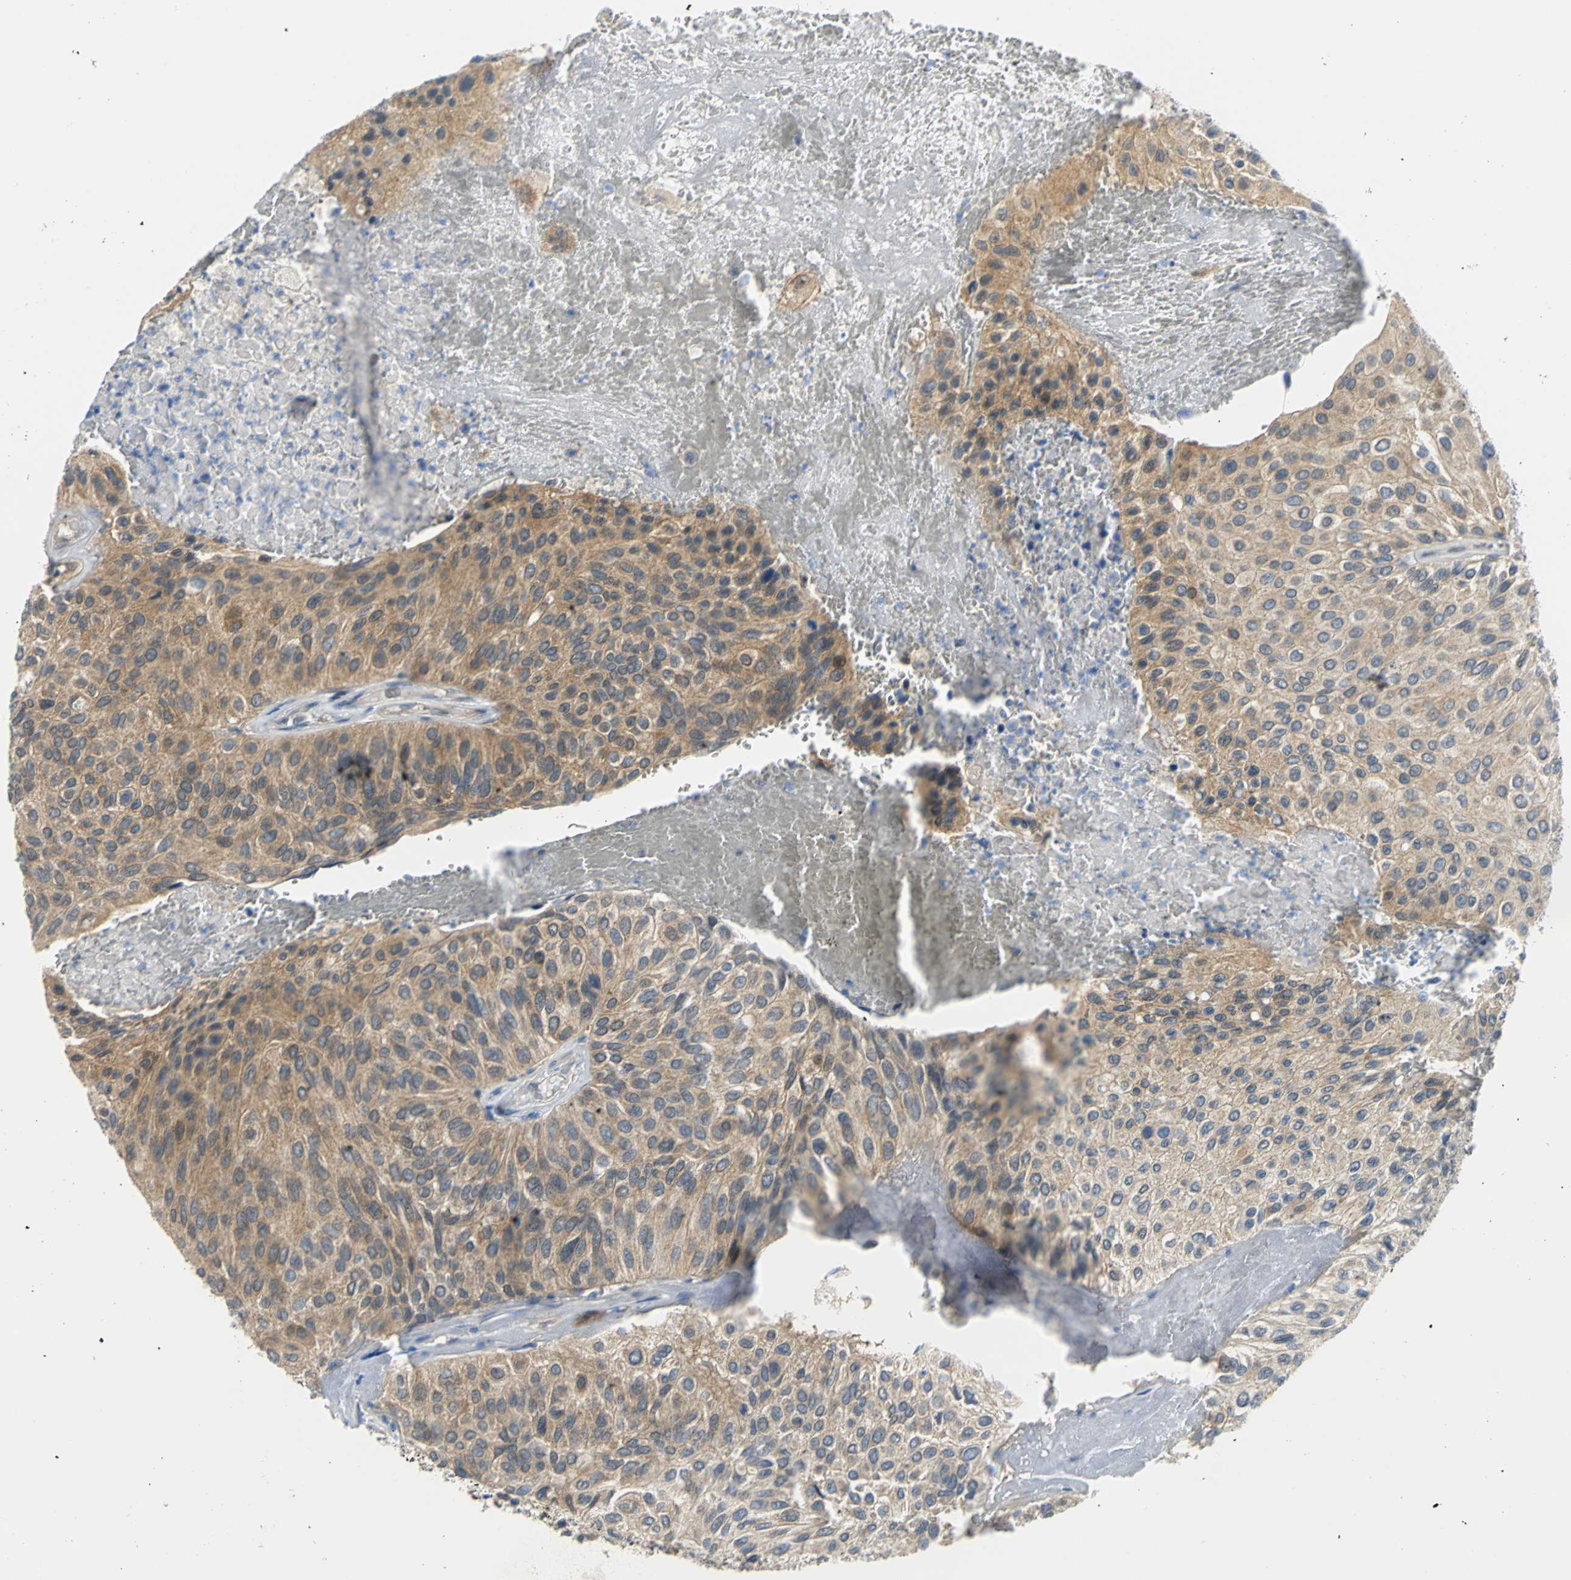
{"staining": {"intensity": "moderate", "quantity": ">75%", "location": "cytoplasmic/membranous"}, "tissue": "urothelial cancer", "cell_type": "Tumor cells", "image_type": "cancer", "snomed": [{"axis": "morphology", "description": "Urothelial carcinoma, High grade"}, {"axis": "topography", "description": "Urinary bladder"}], "caption": "A micrograph of human urothelial cancer stained for a protein reveals moderate cytoplasmic/membranous brown staining in tumor cells. Immunohistochemistry stains the protein of interest in brown and the nuclei are stained blue.", "gene": "PGM3", "patient": {"sex": "male", "age": 66}}